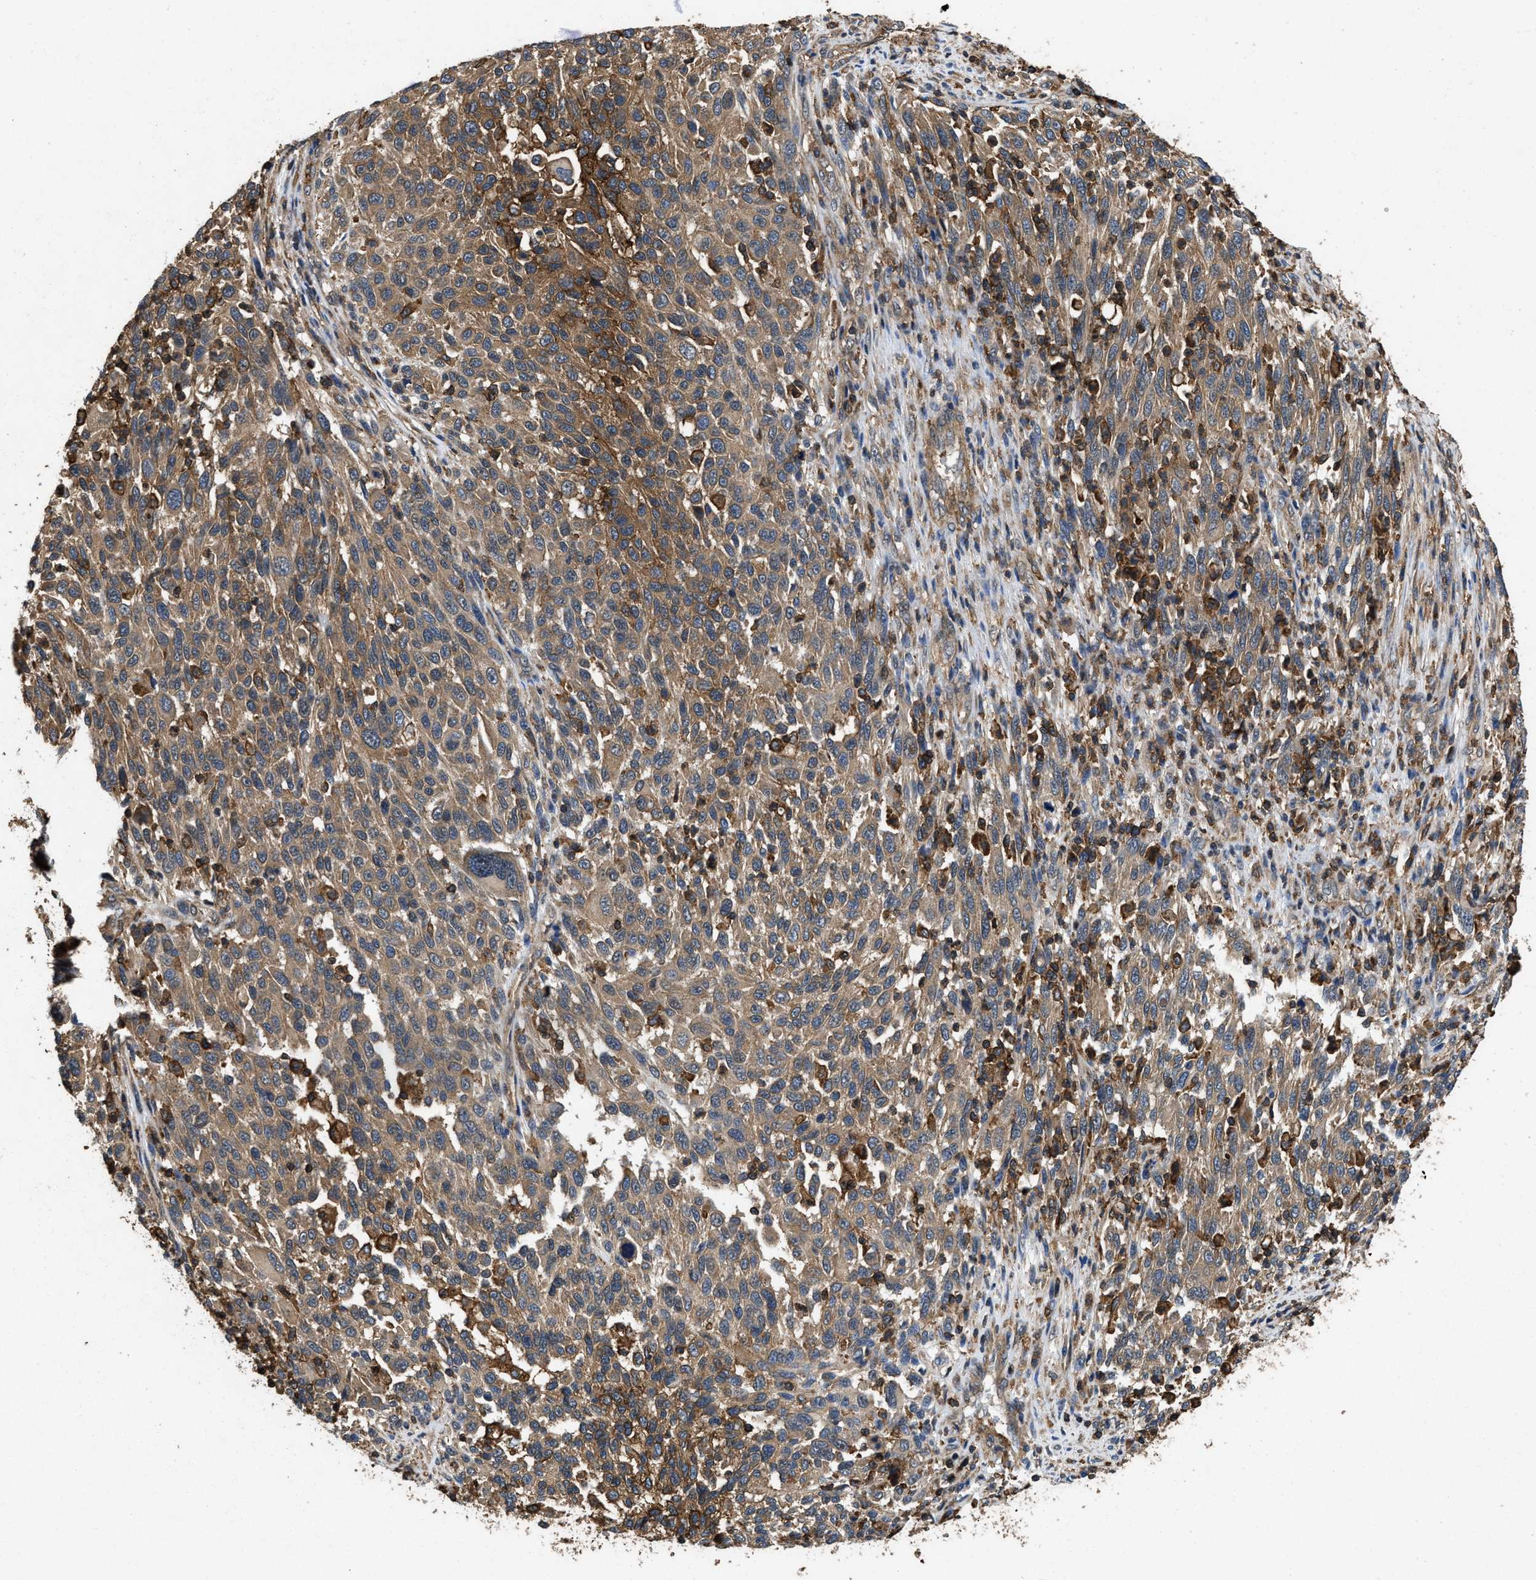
{"staining": {"intensity": "weak", "quantity": ">75%", "location": "cytoplasmic/membranous"}, "tissue": "melanoma", "cell_type": "Tumor cells", "image_type": "cancer", "snomed": [{"axis": "morphology", "description": "Malignant melanoma, Metastatic site"}, {"axis": "topography", "description": "Lymph node"}], "caption": "Immunohistochemical staining of malignant melanoma (metastatic site) exhibits low levels of weak cytoplasmic/membranous staining in about >75% of tumor cells.", "gene": "LINGO2", "patient": {"sex": "male", "age": 61}}